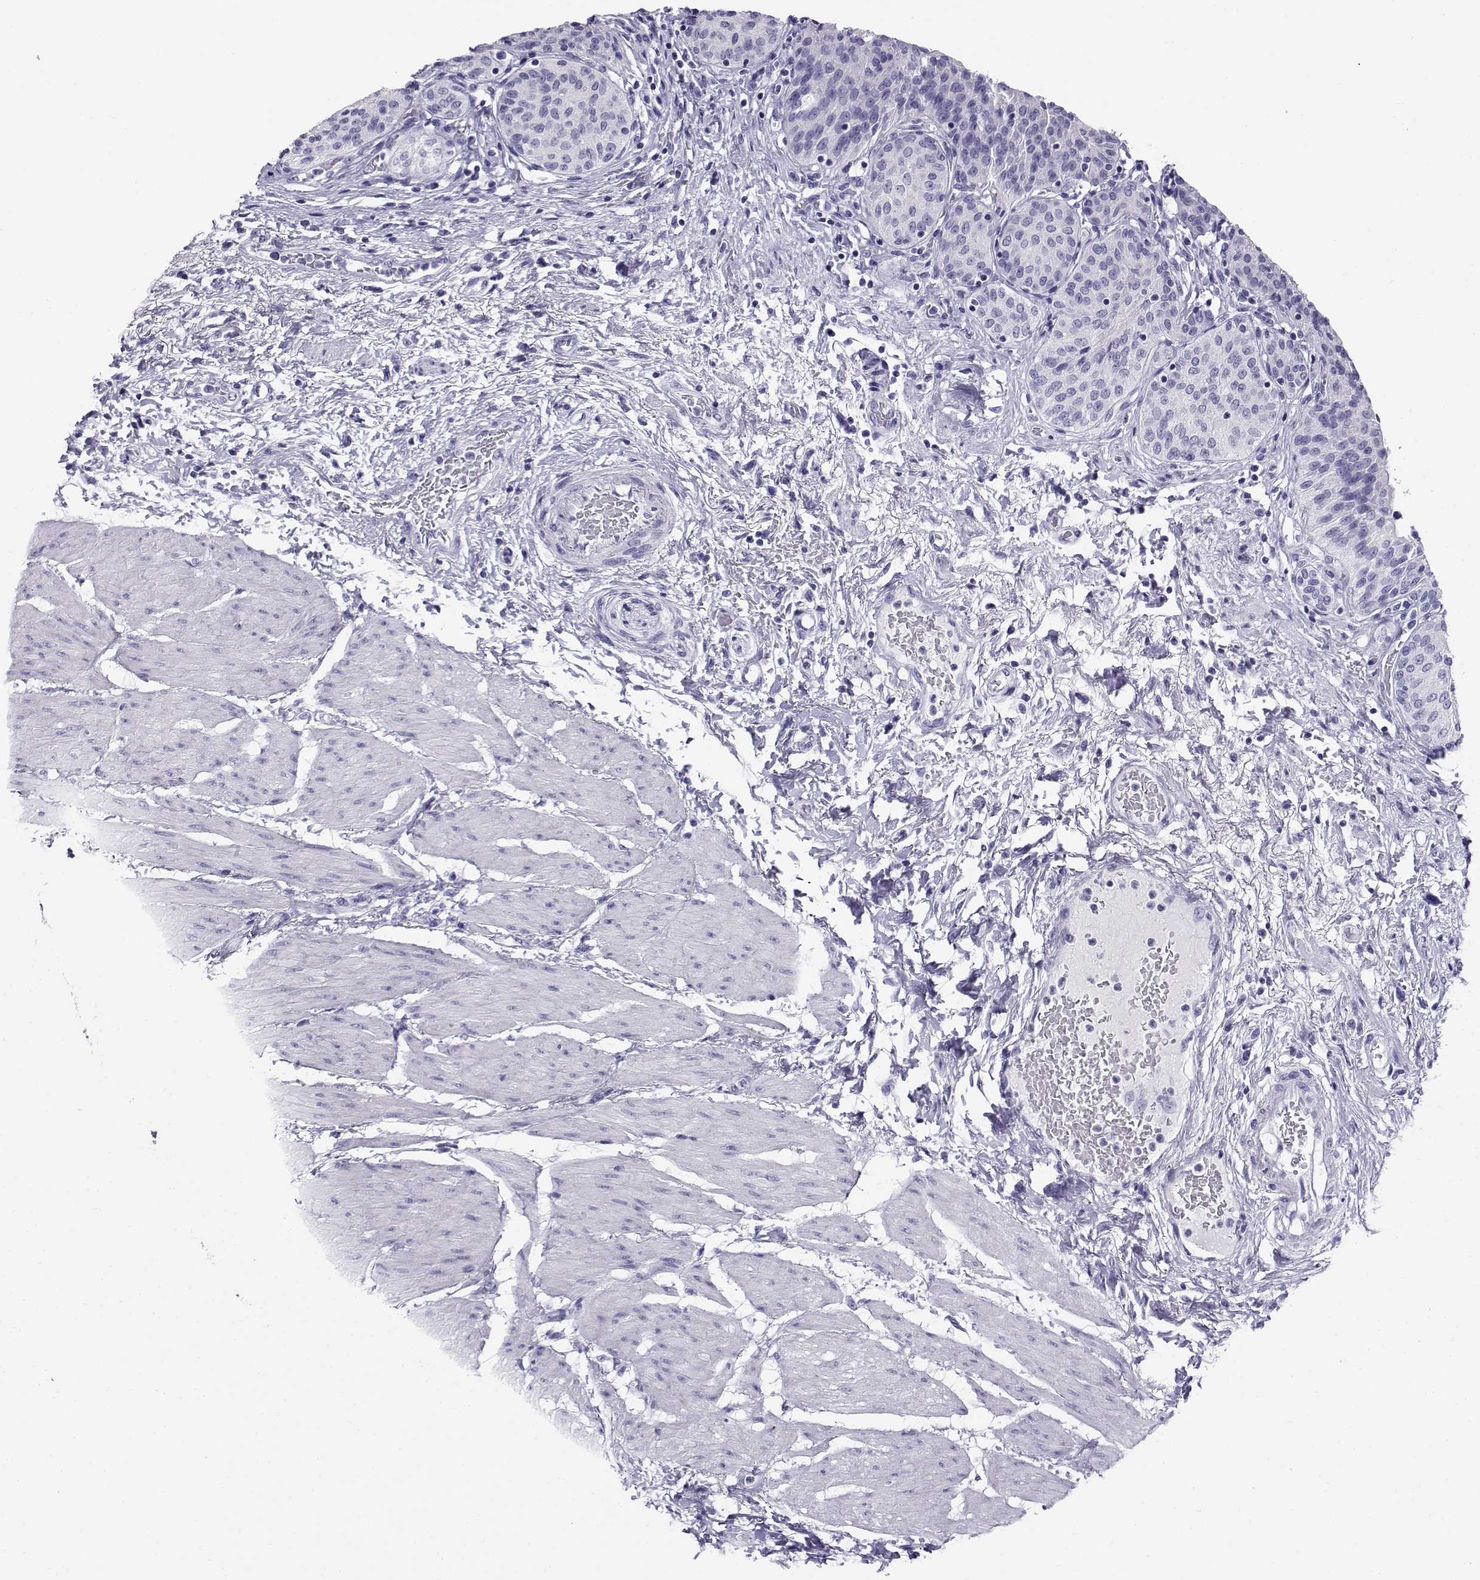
{"staining": {"intensity": "negative", "quantity": "none", "location": "none"}, "tissue": "urinary bladder", "cell_type": "Urothelial cells", "image_type": "normal", "snomed": [{"axis": "morphology", "description": "Normal tissue, NOS"}, {"axis": "morphology", "description": "Metaplasia, NOS"}, {"axis": "topography", "description": "Urinary bladder"}], "caption": "This is an IHC image of normal urinary bladder. There is no expression in urothelial cells.", "gene": "CABS1", "patient": {"sex": "male", "age": 68}}